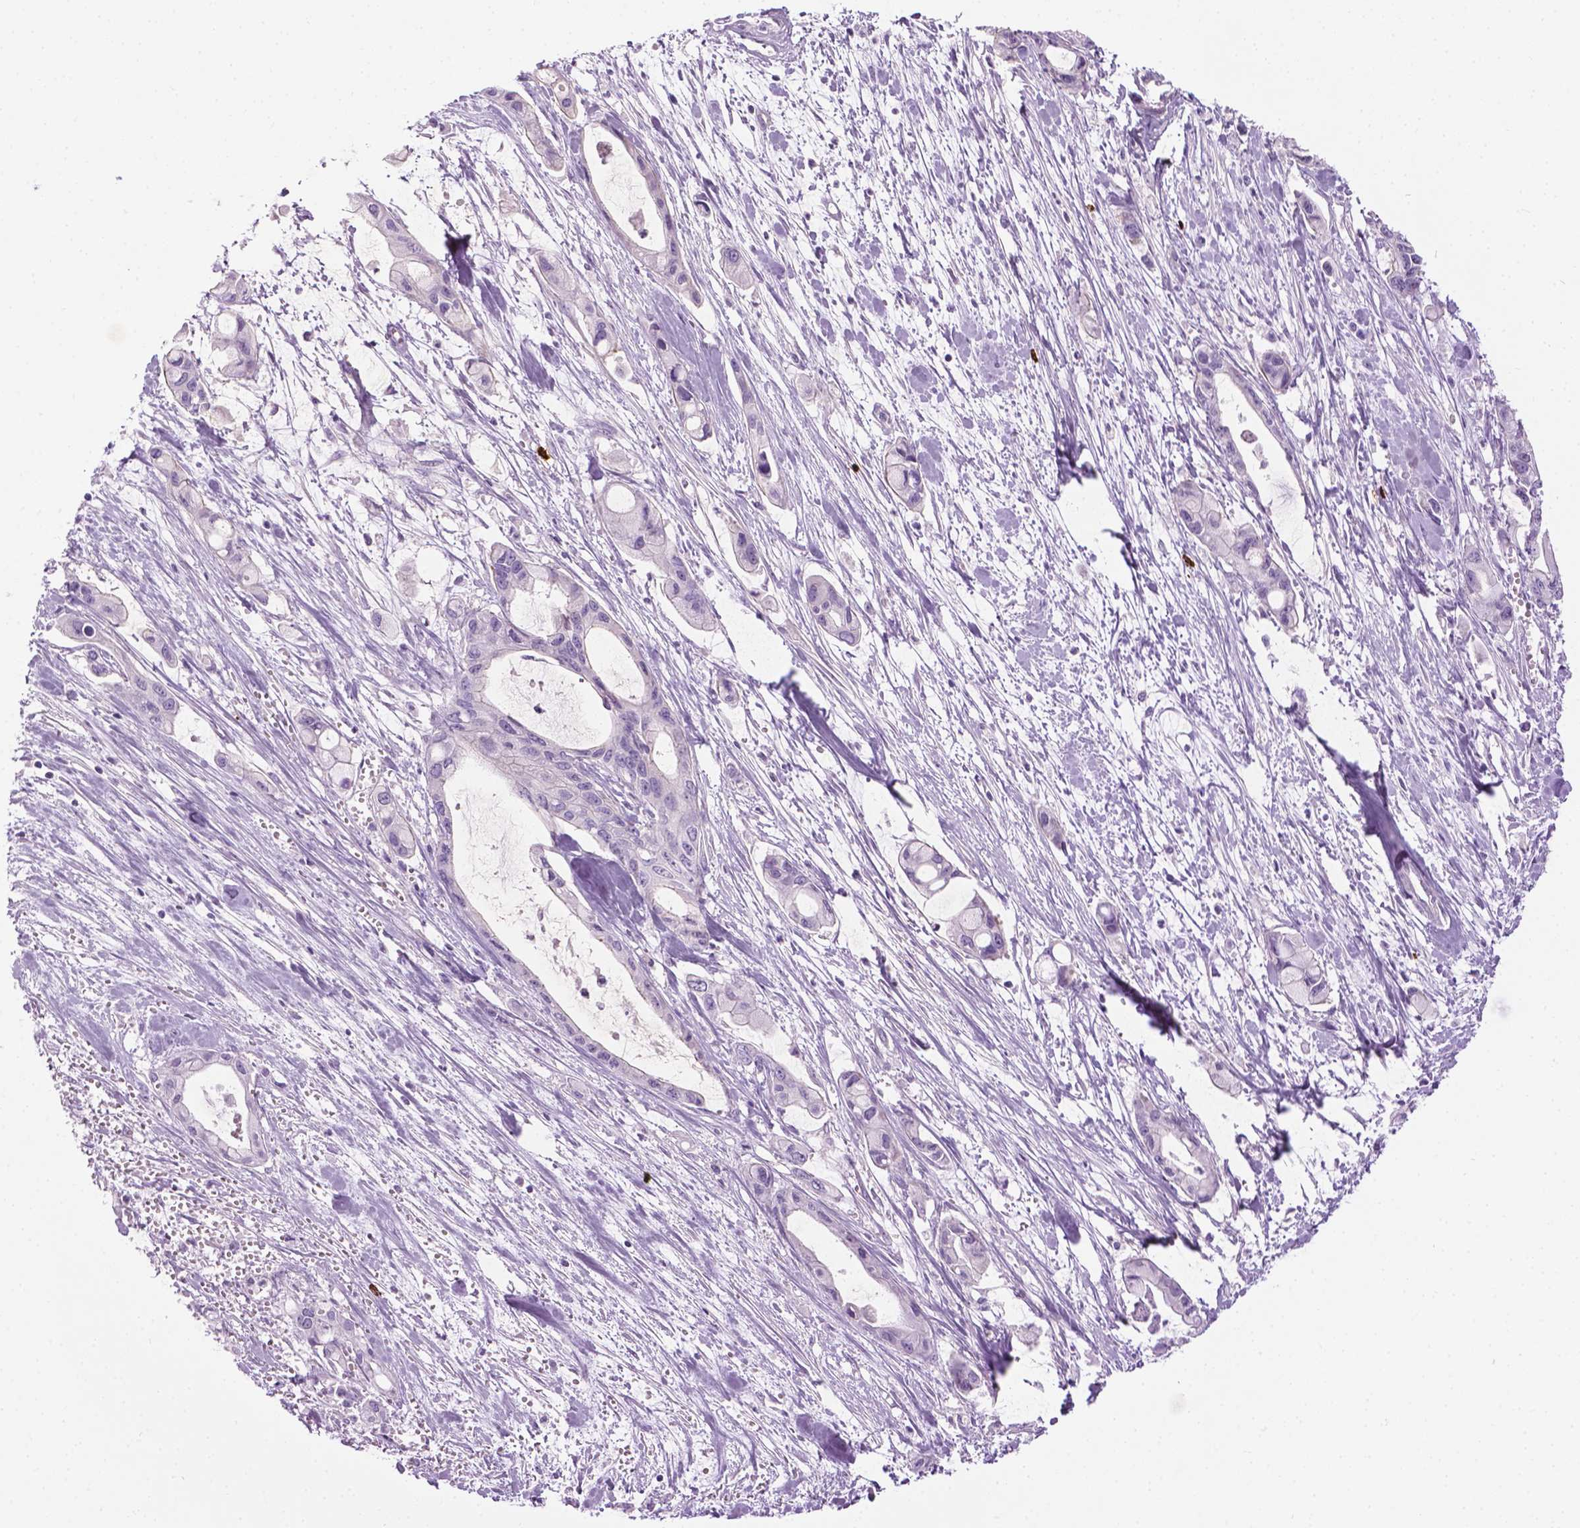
{"staining": {"intensity": "negative", "quantity": "none", "location": "none"}, "tissue": "pancreatic cancer", "cell_type": "Tumor cells", "image_type": "cancer", "snomed": [{"axis": "morphology", "description": "Adenocarcinoma, NOS"}, {"axis": "topography", "description": "Pancreas"}], "caption": "Tumor cells are negative for brown protein staining in pancreatic adenocarcinoma. The staining was performed using DAB to visualize the protein expression in brown, while the nuclei were stained in blue with hematoxylin (Magnification: 20x).", "gene": "SPECC1L", "patient": {"sex": "male", "age": 48}}